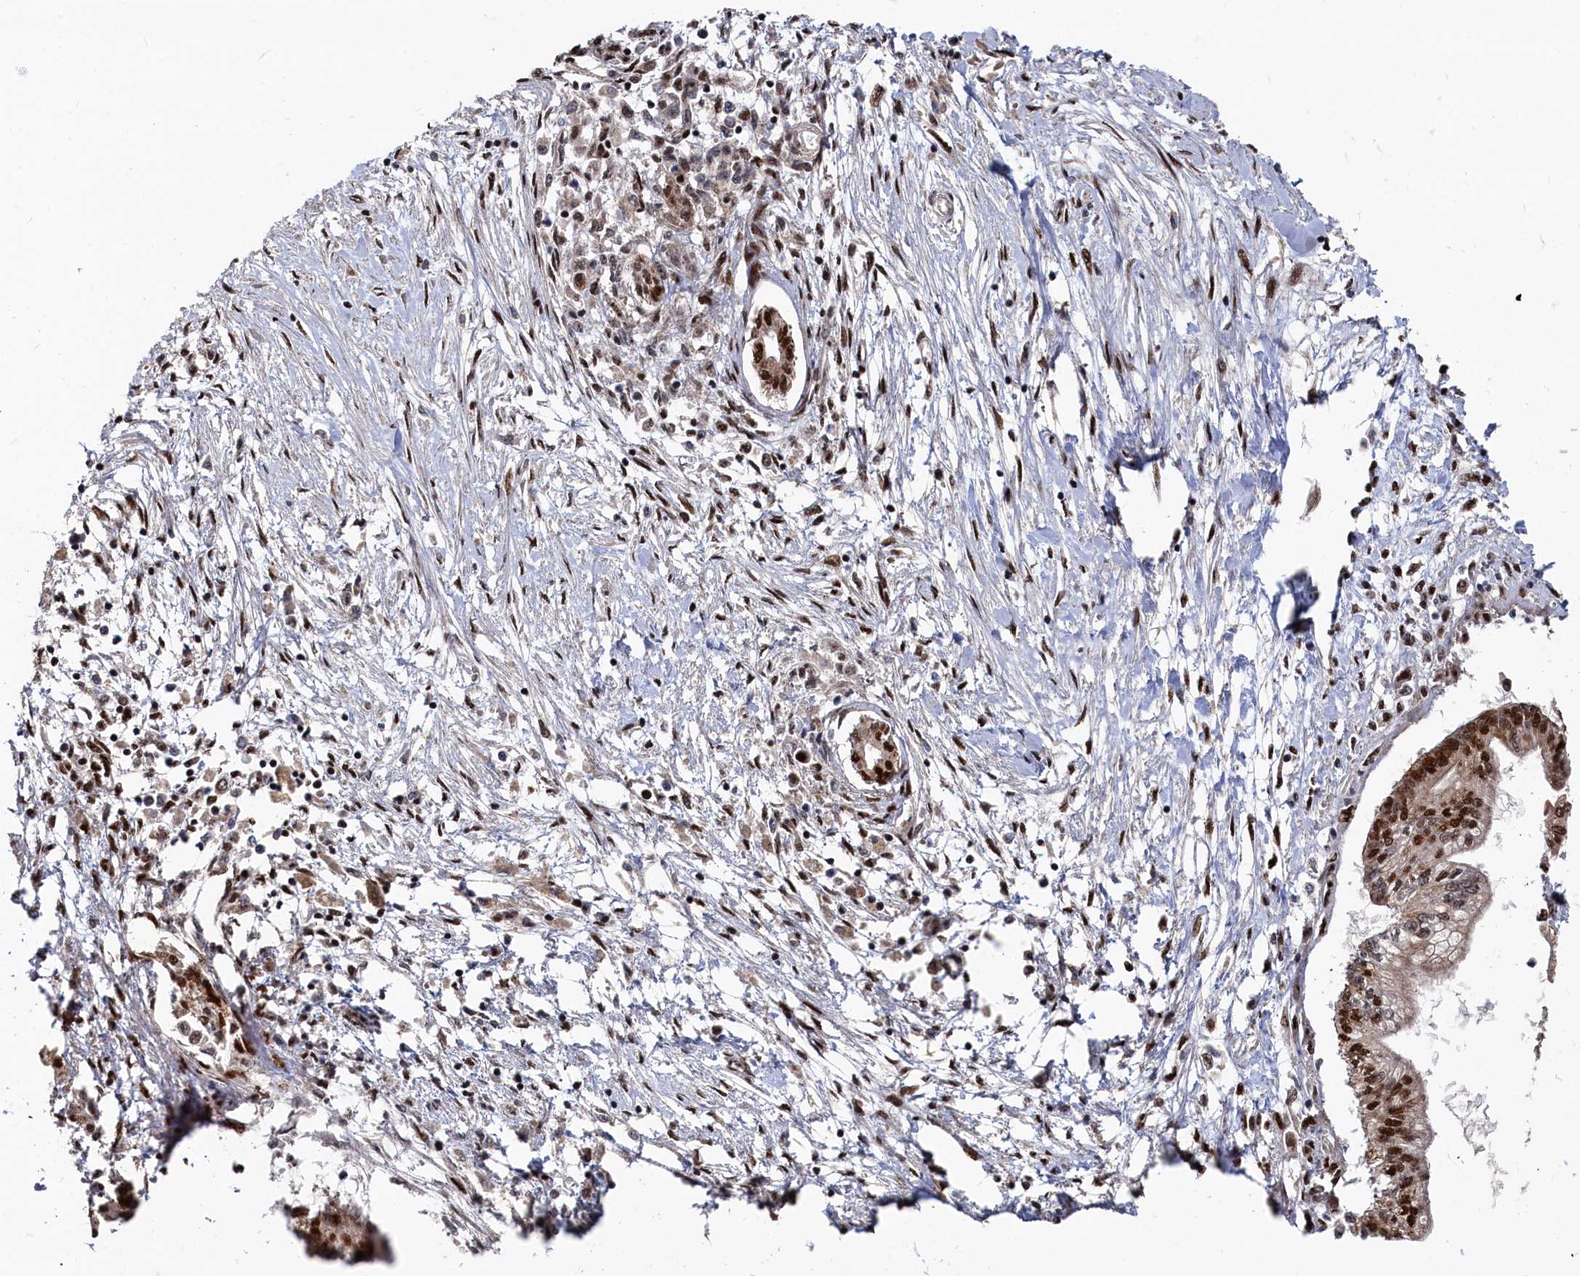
{"staining": {"intensity": "strong", "quantity": ">75%", "location": "nuclear"}, "tissue": "pancreatic cancer", "cell_type": "Tumor cells", "image_type": "cancer", "snomed": [{"axis": "morphology", "description": "Adenocarcinoma, NOS"}, {"axis": "topography", "description": "Pancreas"}], "caption": "About >75% of tumor cells in pancreatic adenocarcinoma exhibit strong nuclear protein staining as visualized by brown immunohistochemical staining.", "gene": "BUB3", "patient": {"sex": "female", "age": 50}}